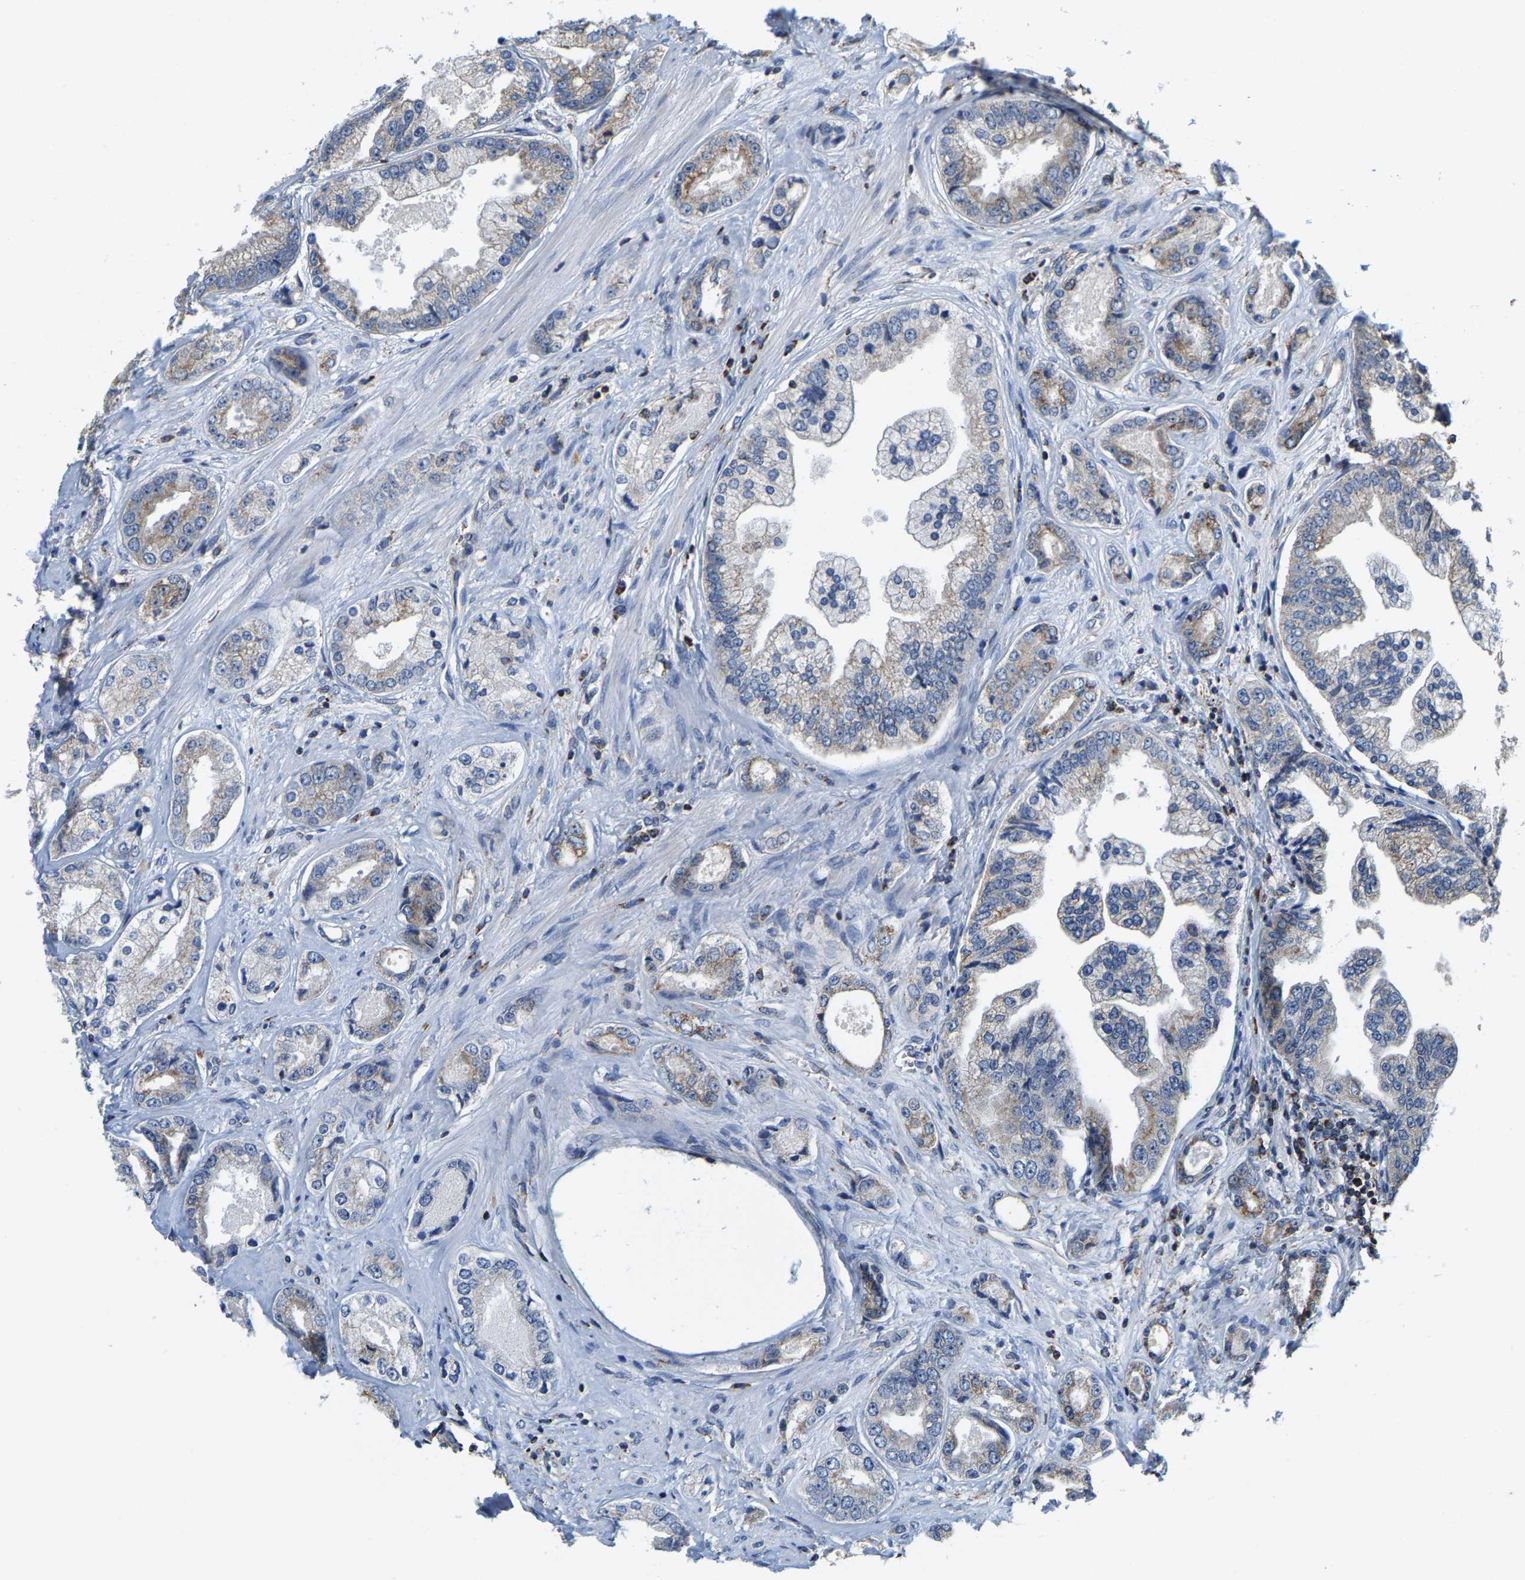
{"staining": {"intensity": "weak", "quantity": "25%-75%", "location": "cytoplasmic/membranous"}, "tissue": "prostate cancer", "cell_type": "Tumor cells", "image_type": "cancer", "snomed": [{"axis": "morphology", "description": "Adenocarcinoma, High grade"}, {"axis": "topography", "description": "Prostate"}], "caption": "Prostate cancer stained with a brown dye exhibits weak cytoplasmic/membranous positive staining in approximately 25%-75% of tumor cells.", "gene": "SHMT2", "patient": {"sex": "male", "age": 61}}